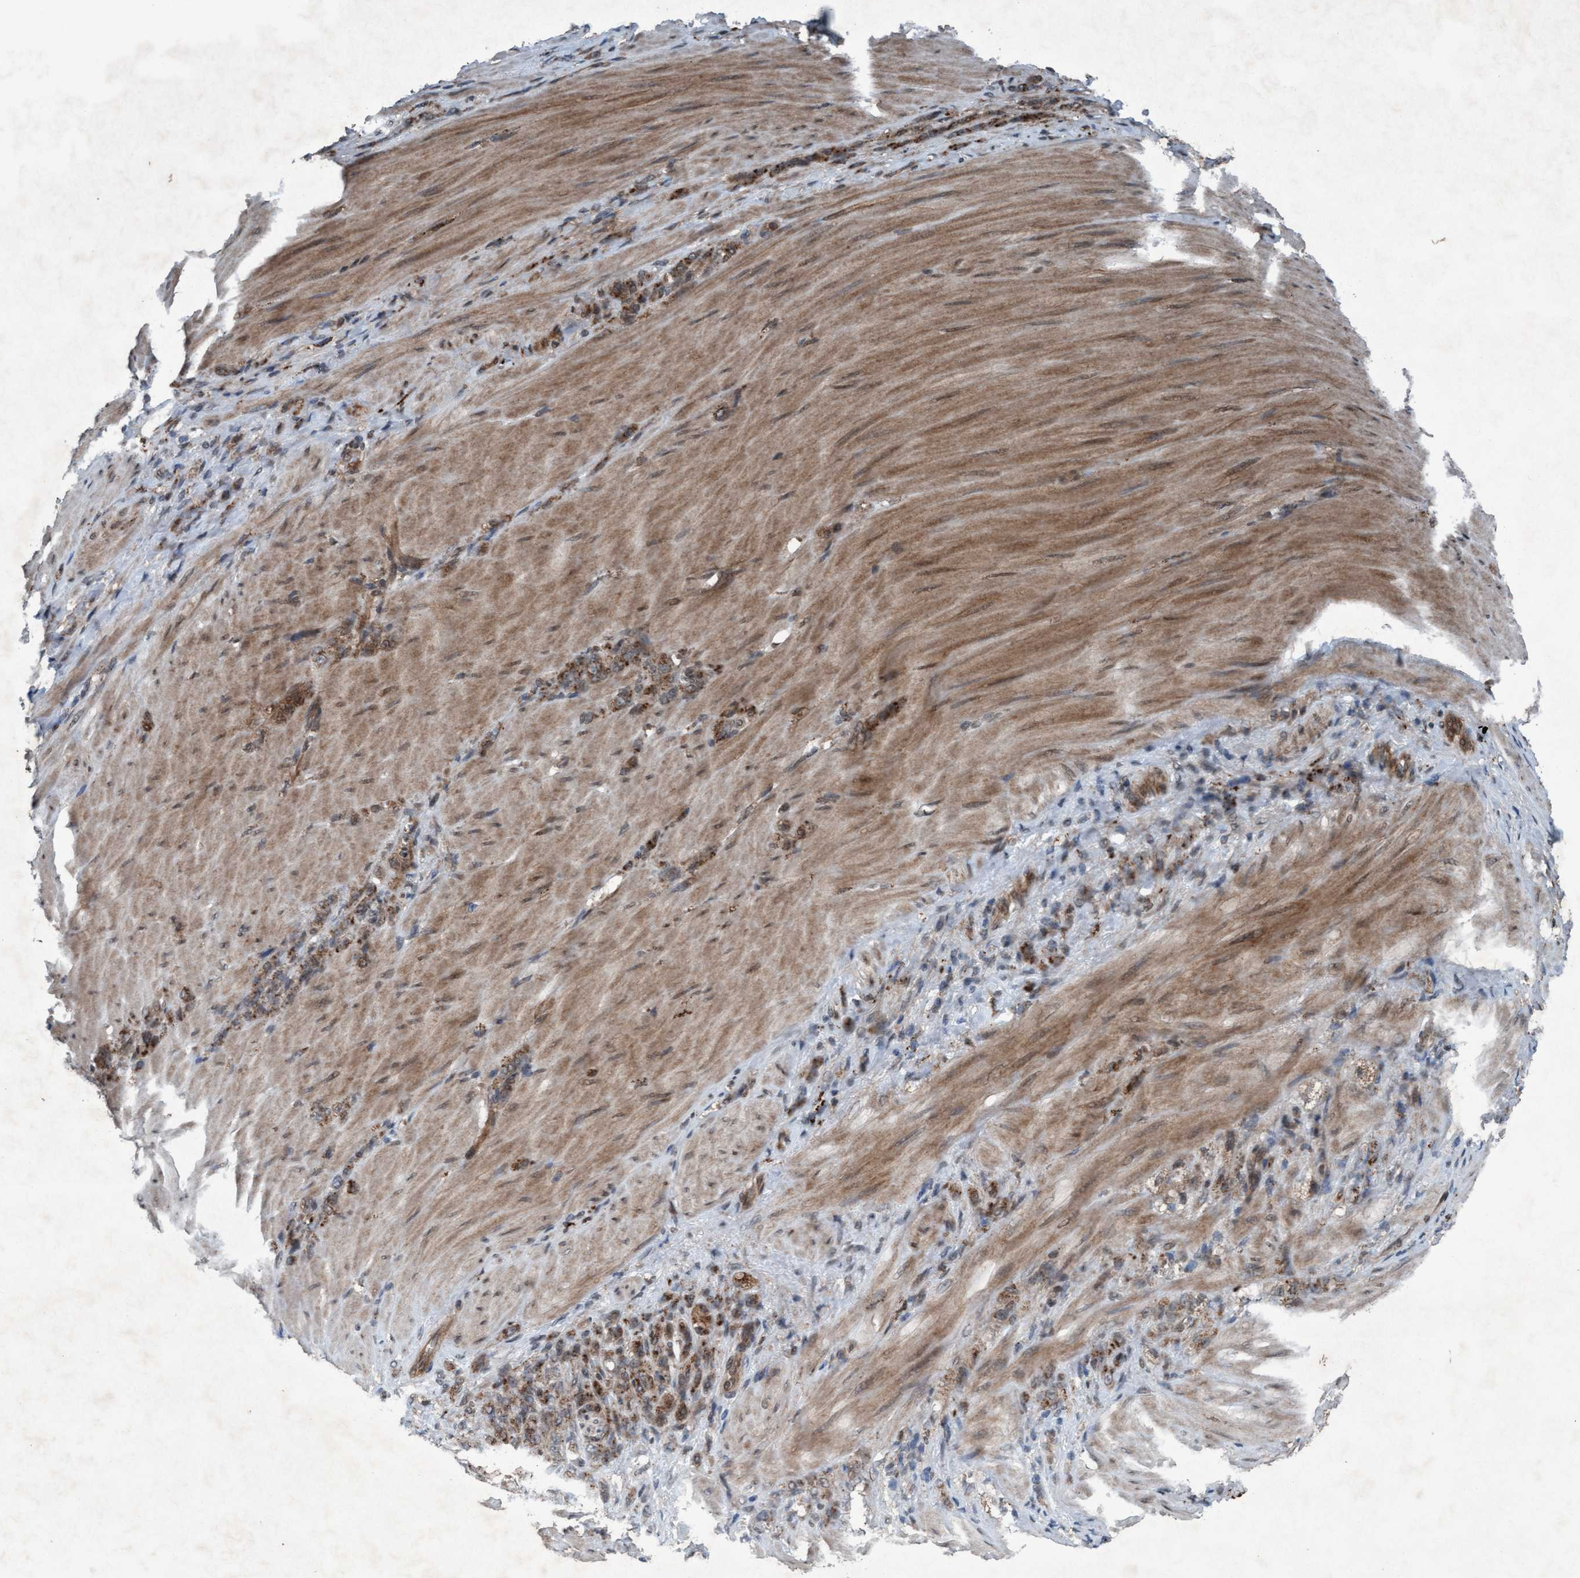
{"staining": {"intensity": "moderate", "quantity": ">75%", "location": "cytoplasmic/membranous"}, "tissue": "stomach cancer", "cell_type": "Tumor cells", "image_type": "cancer", "snomed": [{"axis": "morphology", "description": "Normal tissue, NOS"}, {"axis": "morphology", "description": "Adenocarcinoma, NOS"}, {"axis": "topography", "description": "Stomach"}], "caption": "High-magnification brightfield microscopy of stomach cancer (adenocarcinoma) stained with DAB (brown) and counterstained with hematoxylin (blue). tumor cells exhibit moderate cytoplasmic/membranous staining is seen in about>75% of cells. The protein of interest is stained brown, and the nuclei are stained in blue (DAB IHC with brightfield microscopy, high magnification).", "gene": "PLXNB2", "patient": {"sex": "male", "age": 82}}